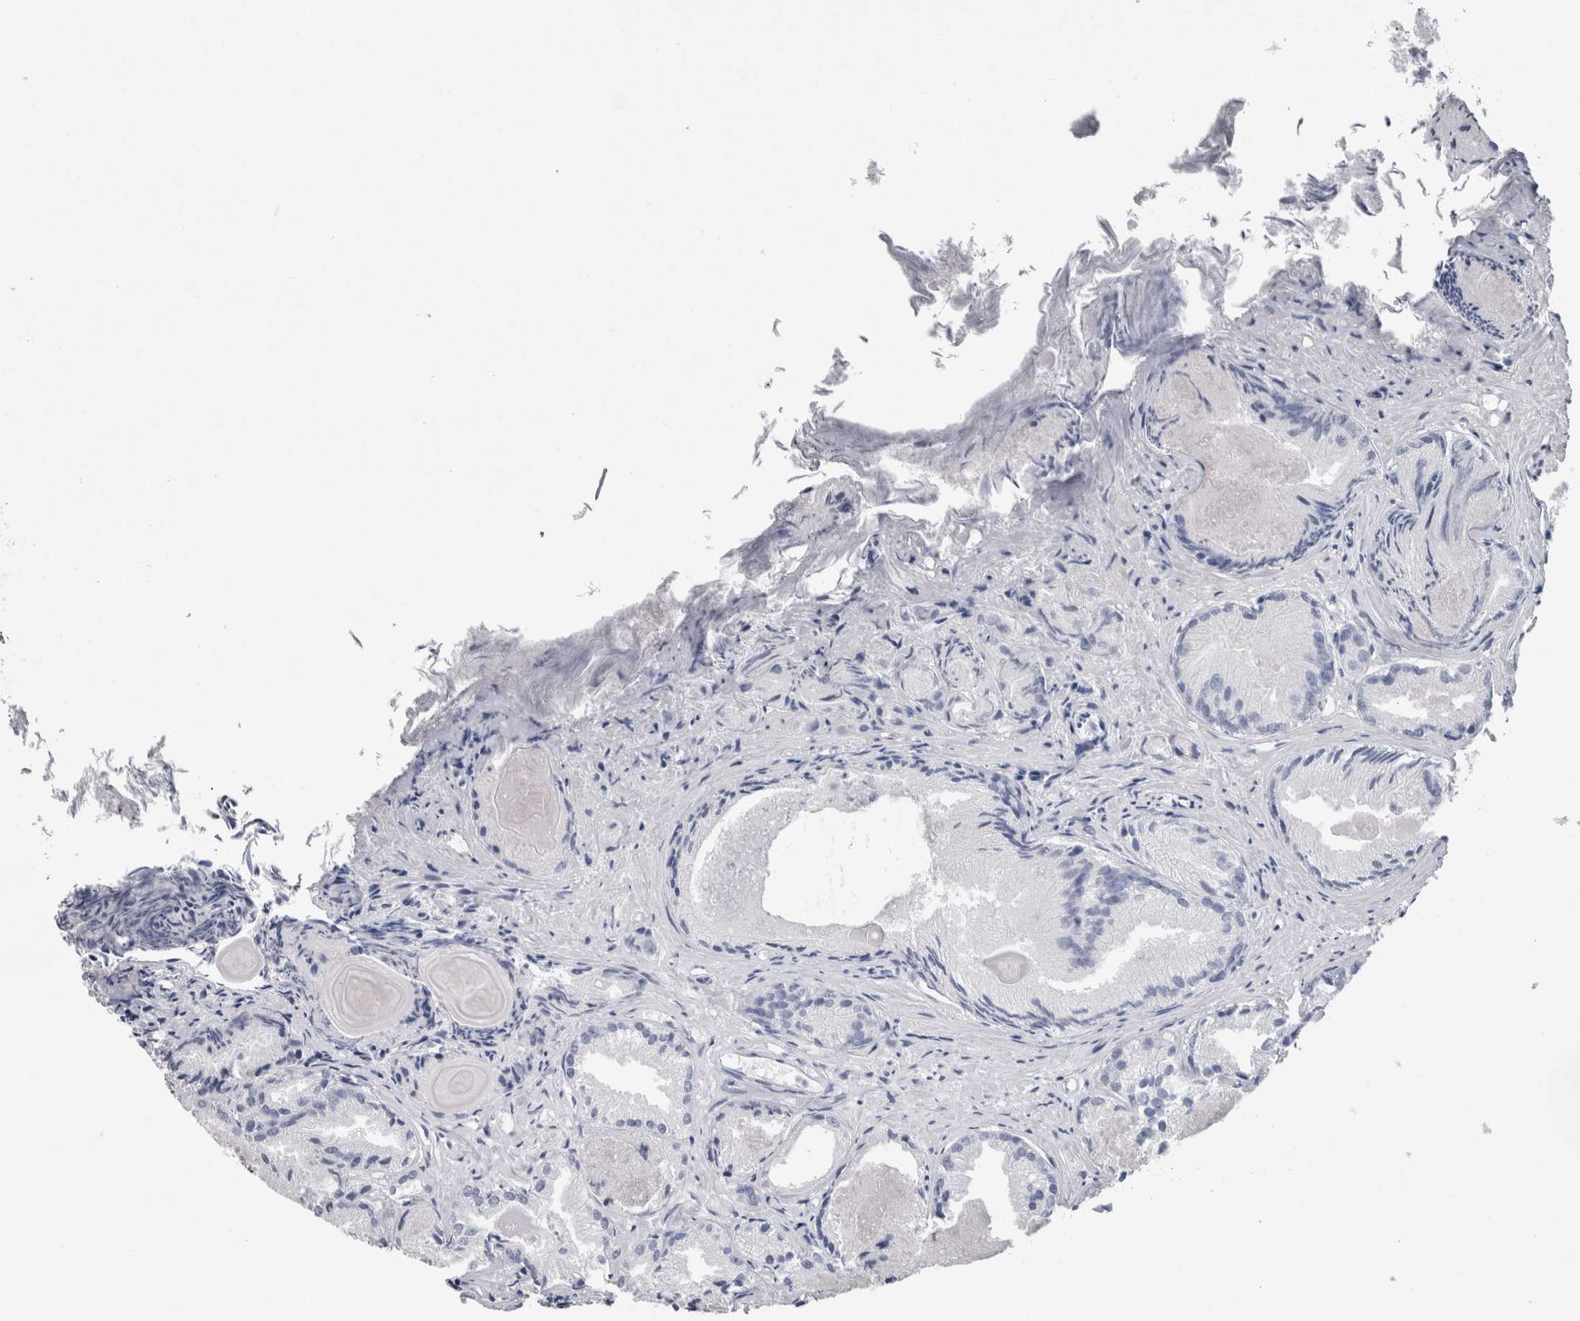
{"staining": {"intensity": "negative", "quantity": "none", "location": "none"}, "tissue": "prostate cancer", "cell_type": "Tumor cells", "image_type": "cancer", "snomed": [{"axis": "morphology", "description": "Adenocarcinoma, Low grade"}, {"axis": "topography", "description": "Prostate"}], "caption": "Tumor cells show no significant positivity in prostate cancer.", "gene": "CA8", "patient": {"sex": "male", "age": 72}}